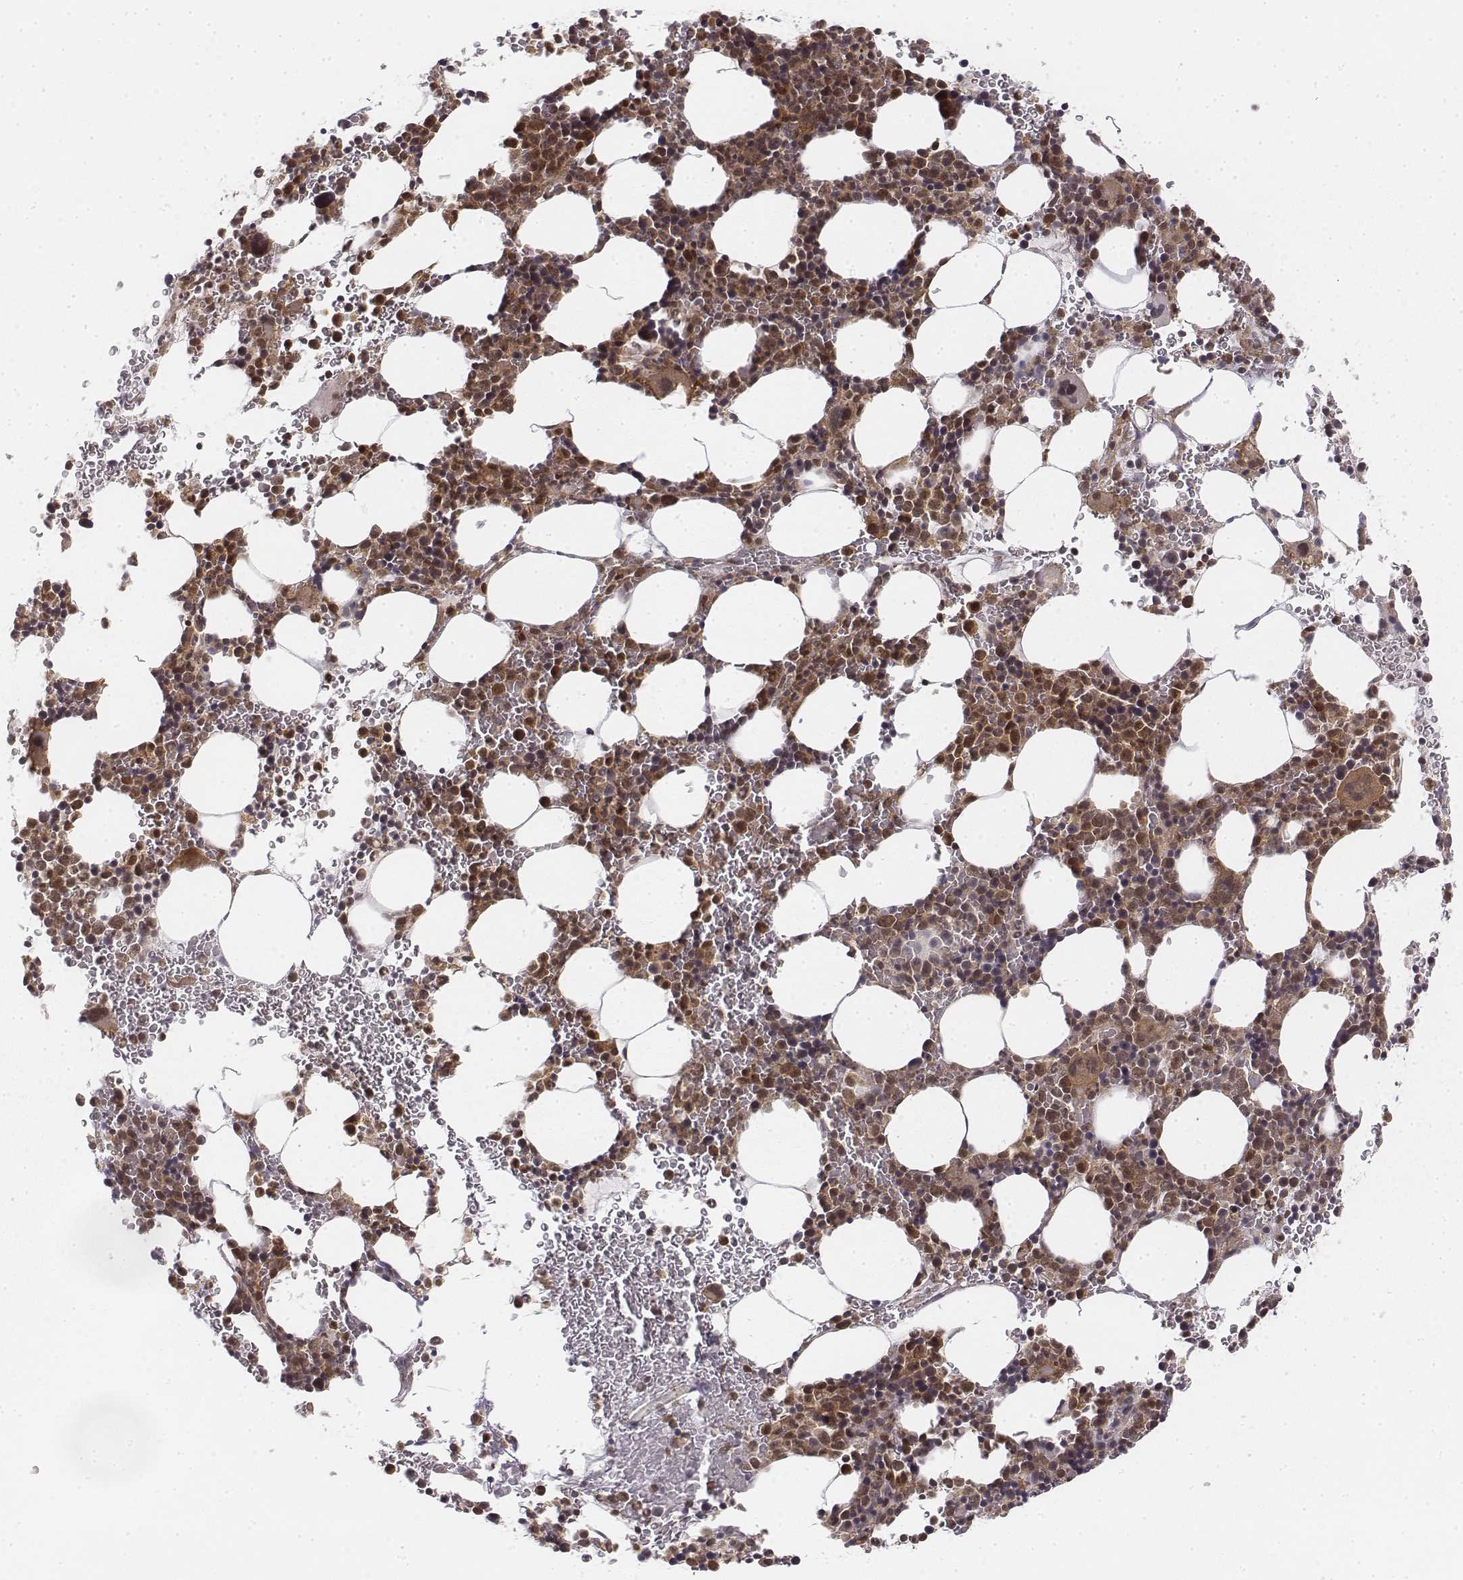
{"staining": {"intensity": "strong", "quantity": ">75%", "location": "cytoplasmic/membranous,nuclear"}, "tissue": "bone marrow", "cell_type": "Hematopoietic cells", "image_type": "normal", "snomed": [{"axis": "morphology", "description": "Normal tissue, NOS"}, {"axis": "topography", "description": "Bone marrow"}], "caption": "A photomicrograph showing strong cytoplasmic/membranous,nuclear staining in about >75% of hematopoietic cells in benign bone marrow, as visualized by brown immunohistochemical staining.", "gene": "ZFYVE19", "patient": {"sex": "male", "age": 82}}